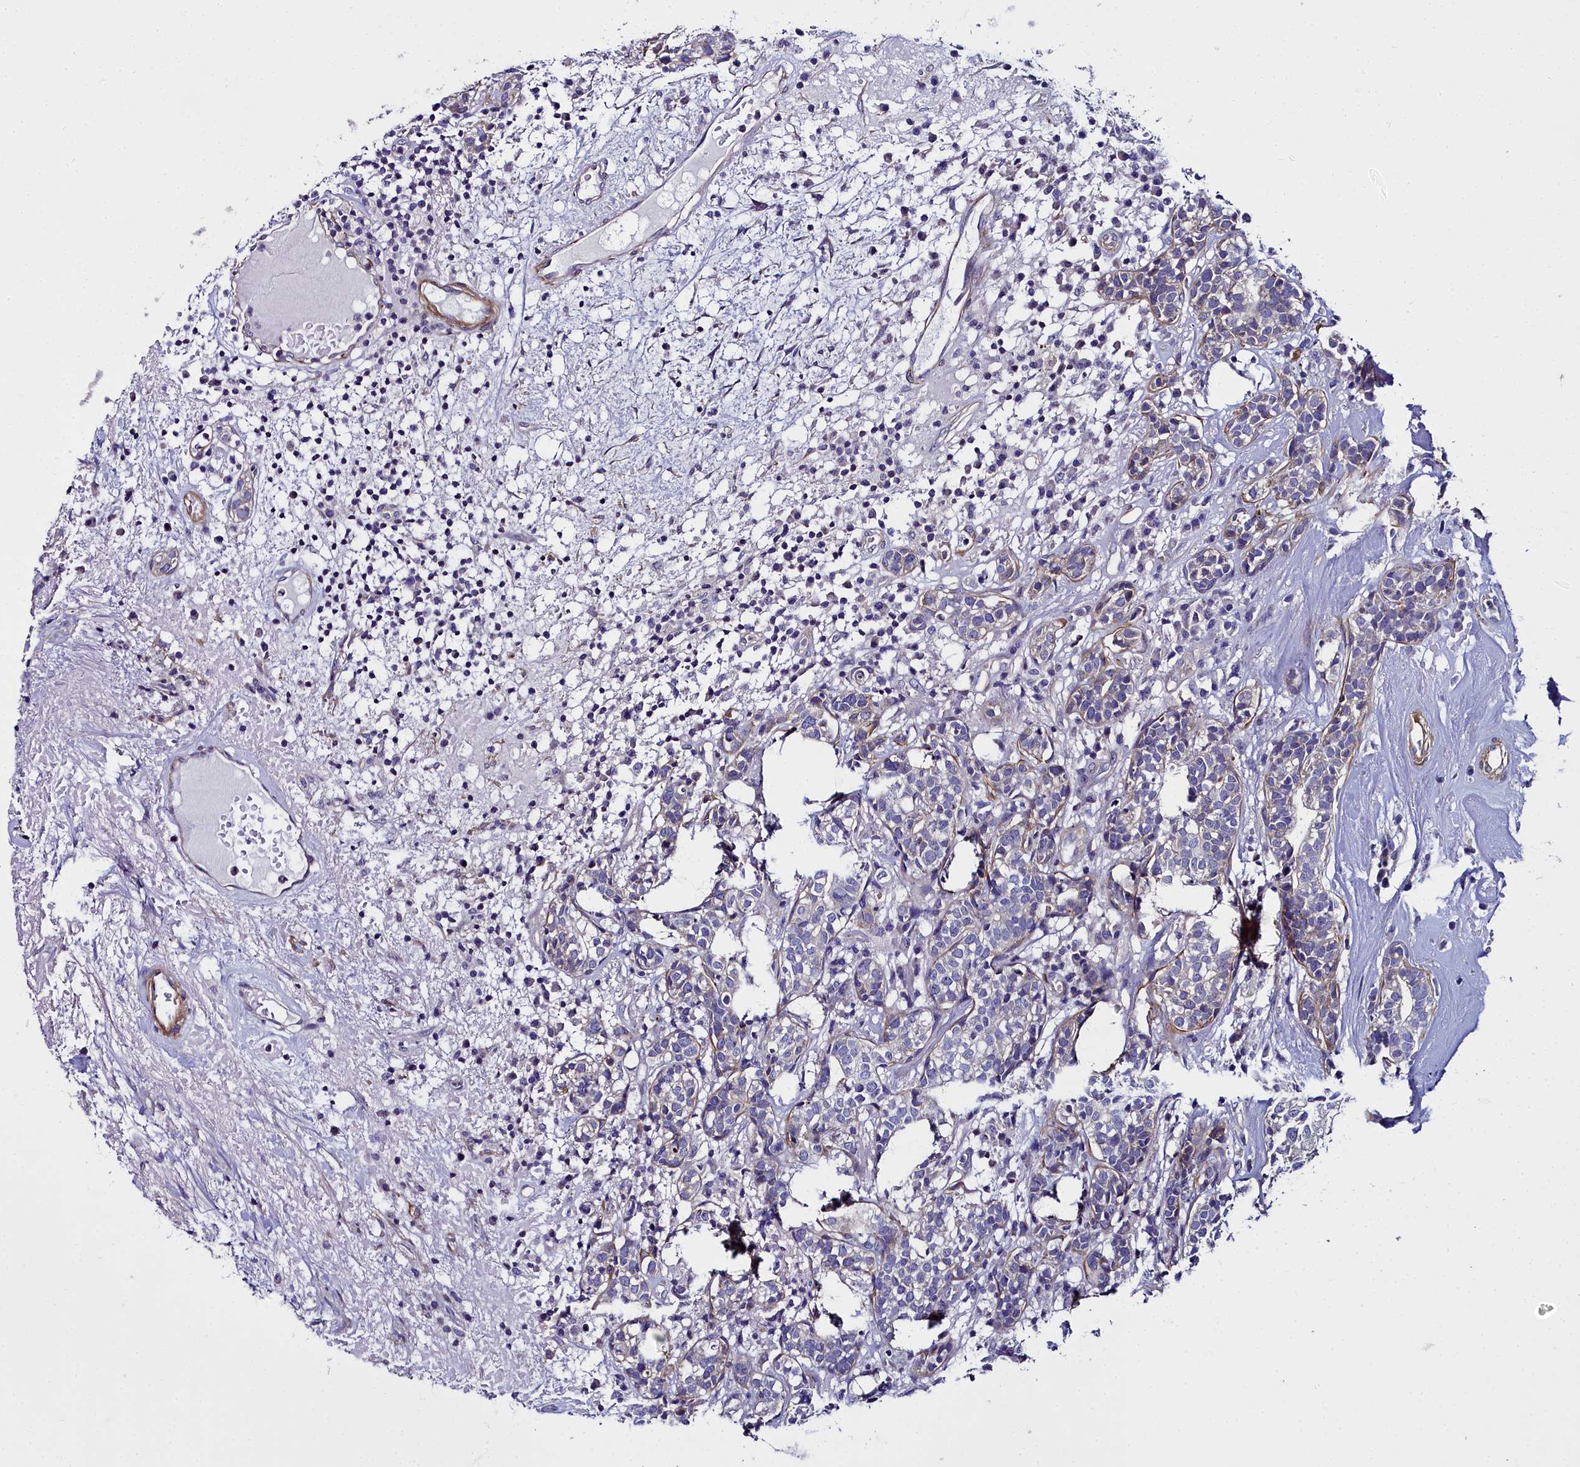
{"staining": {"intensity": "negative", "quantity": "none", "location": "none"}, "tissue": "head and neck cancer", "cell_type": "Tumor cells", "image_type": "cancer", "snomed": [{"axis": "morphology", "description": "Adenocarcinoma, NOS"}, {"axis": "topography", "description": "Salivary gland"}, {"axis": "topography", "description": "Head-Neck"}], "caption": "Immunohistochemistry of head and neck adenocarcinoma reveals no expression in tumor cells.", "gene": "FADS3", "patient": {"sex": "female", "age": 65}}